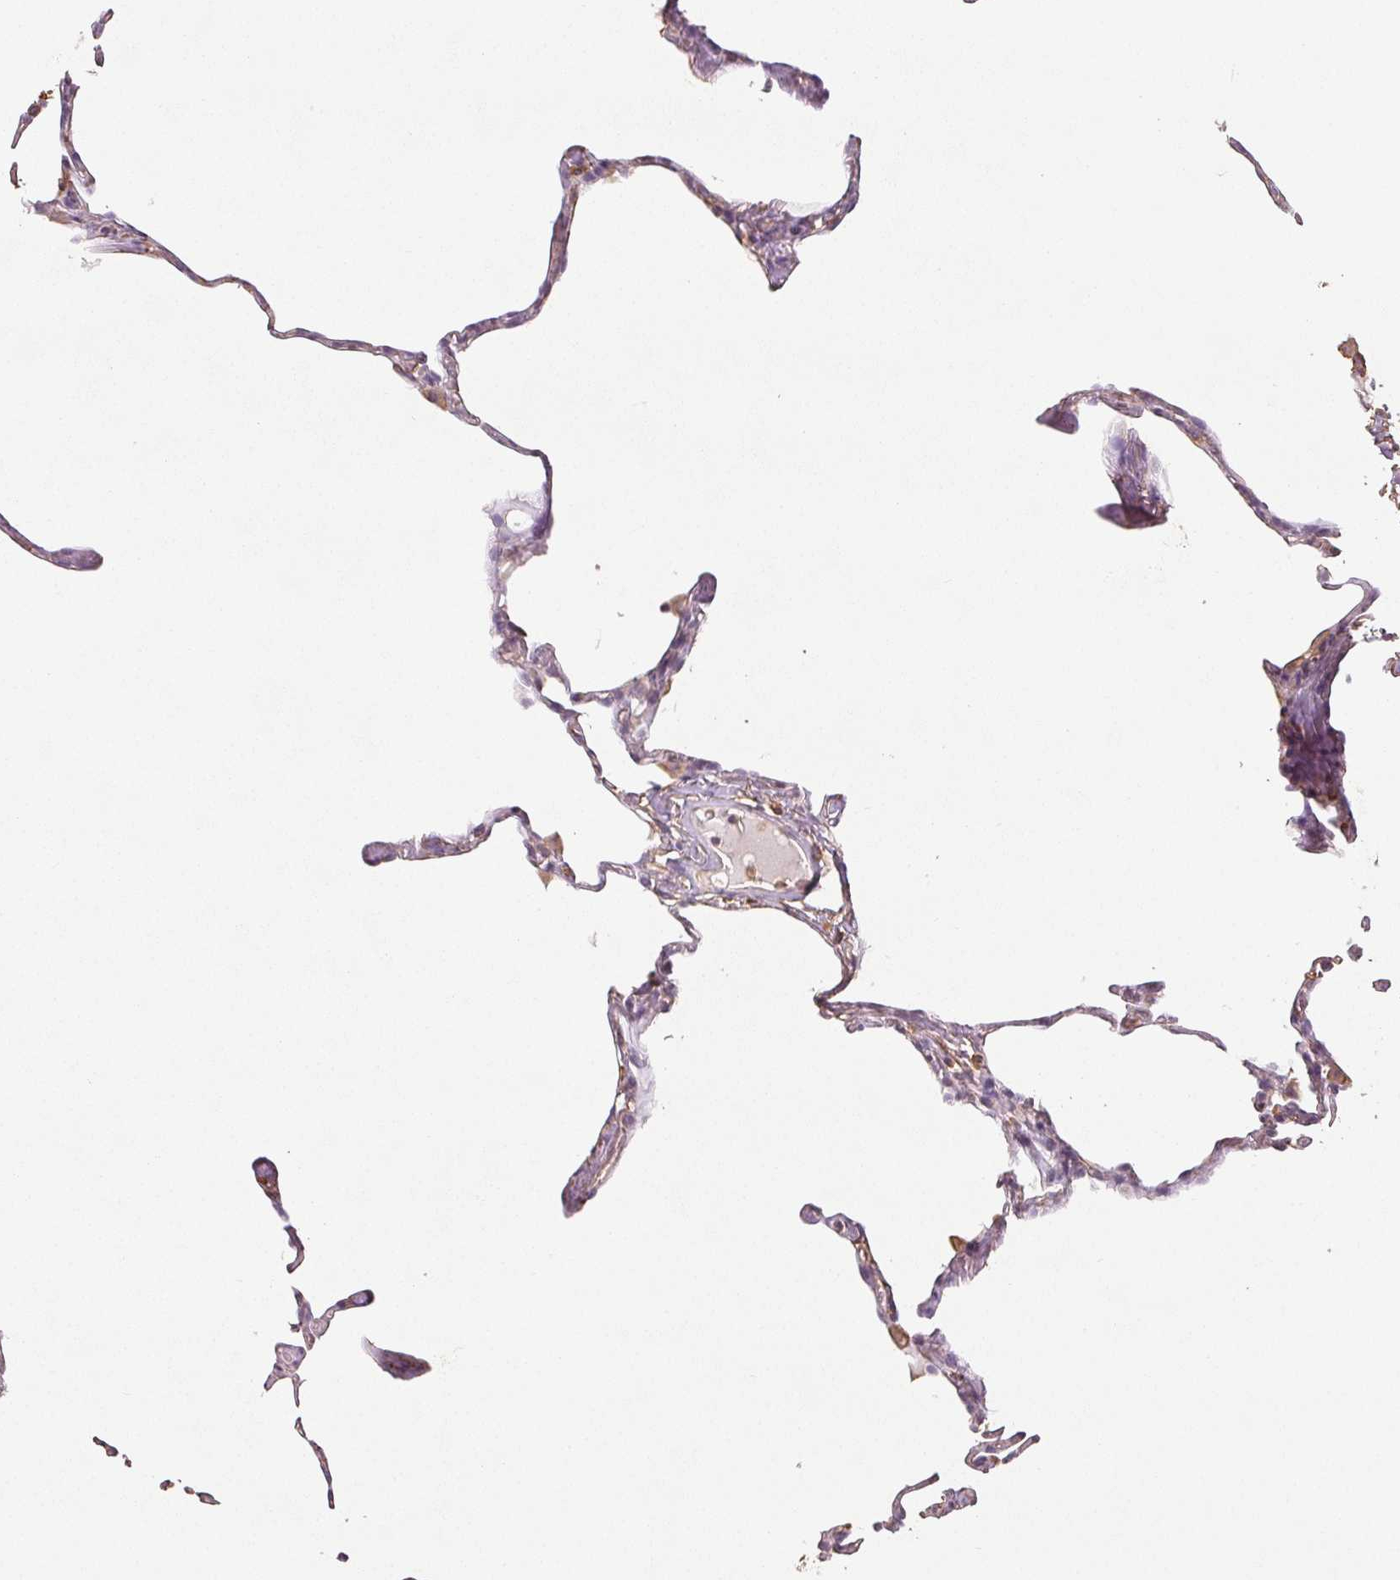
{"staining": {"intensity": "moderate", "quantity": "<25%", "location": "cytoplasmic/membranous"}, "tissue": "lung", "cell_type": "Alveolar cells", "image_type": "normal", "snomed": [{"axis": "morphology", "description": "Normal tissue, NOS"}, {"axis": "topography", "description": "Lung"}], "caption": "High-magnification brightfield microscopy of unremarkable lung stained with DAB (brown) and counterstained with hematoxylin (blue). alveolar cells exhibit moderate cytoplasmic/membranous positivity is appreciated in about<25% of cells.", "gene": "COL7A1", "patient": {"sex": "male", "age": 65}}